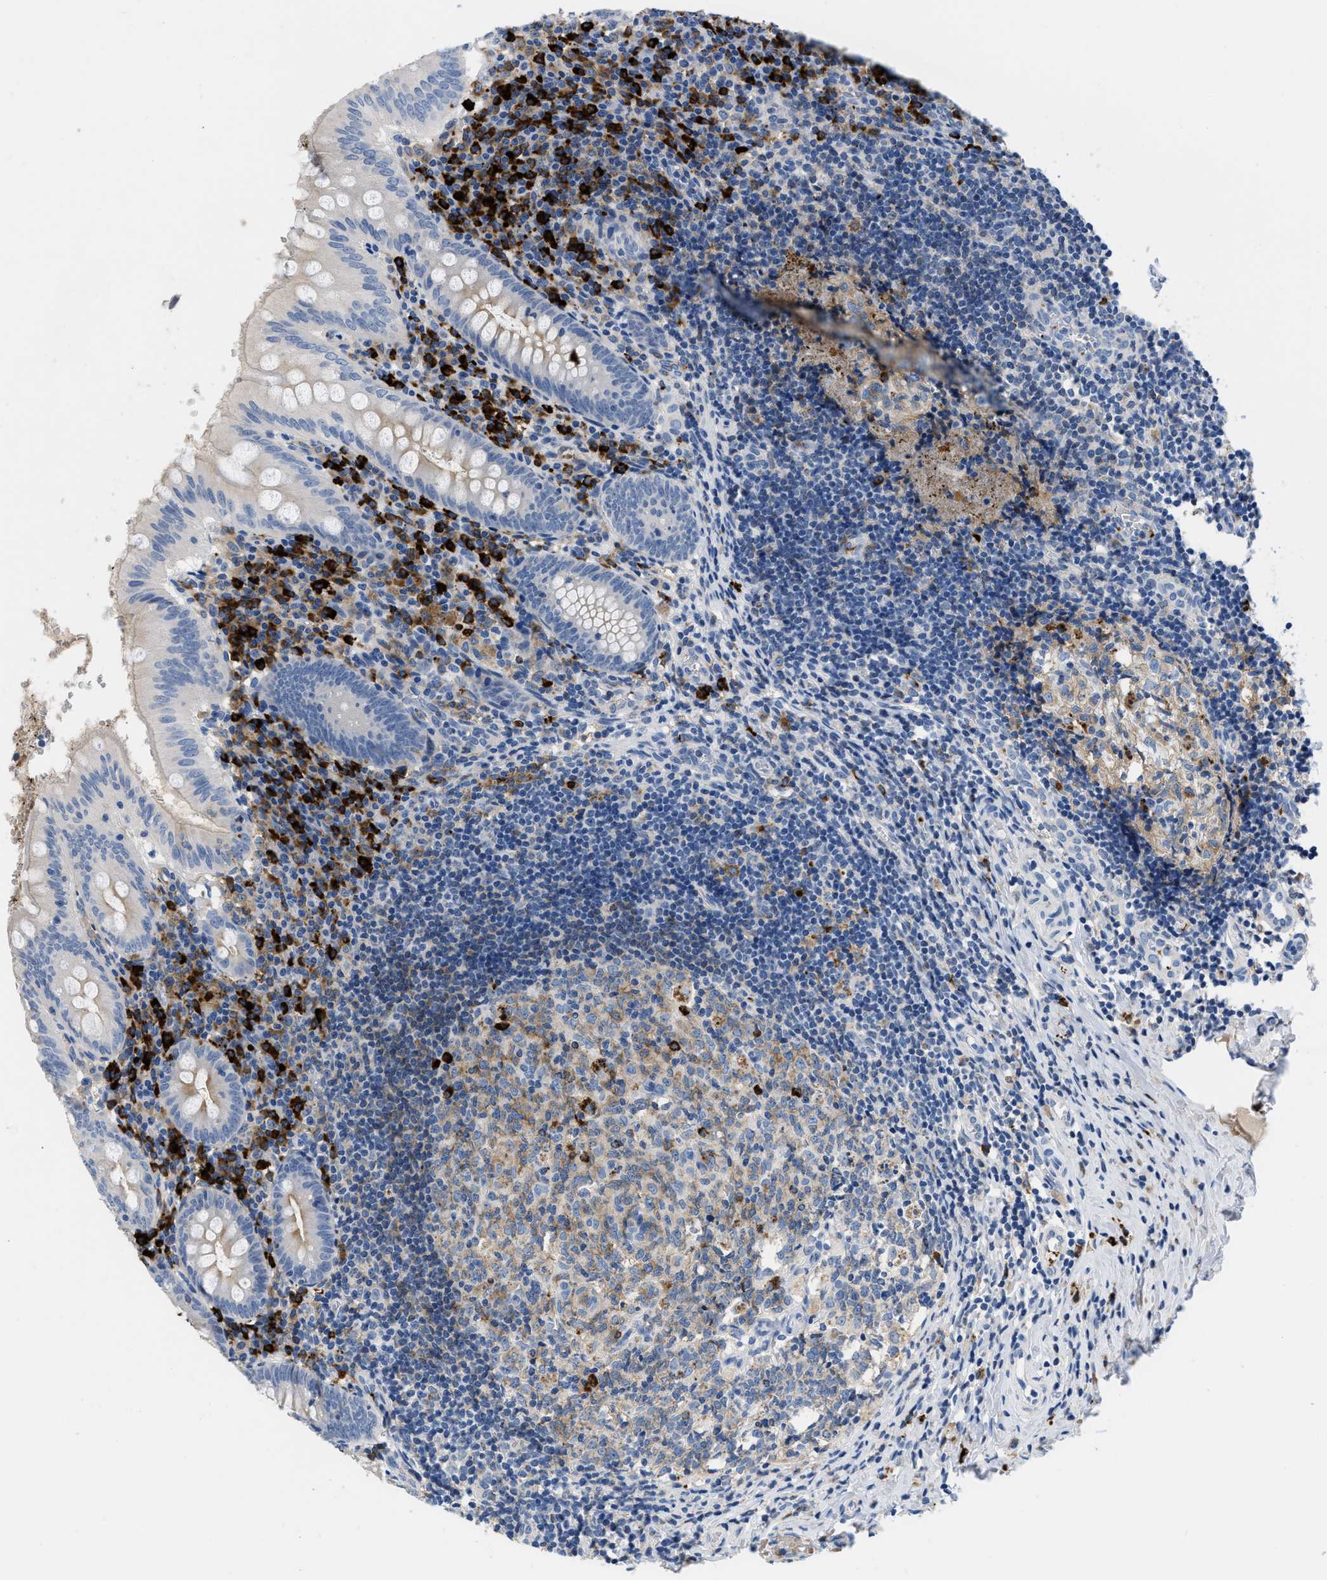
{"staining": {"intensity": "negative", "quantity": "none", "location": "none"}, "tissue": "appendix", "cell_type": "Glandular cells", "image_type": "normal", "snomed": [{"axis": "morphology", "description": "Normal tissue, NOS"}, {"axis": "topography", "description": "Appendix"}], "caption": "The micrograph shows no significant expression in glandular cells of appendix. (Stains: DAB (3,3'-diaminobenzidine) immunohistochemistry (IHC) with hematoxylin counter stain, Microscopy: brightfield microscopy at high magnification).", "gene": "FGF18", "patient": {"sex": "male", "age": 8}}